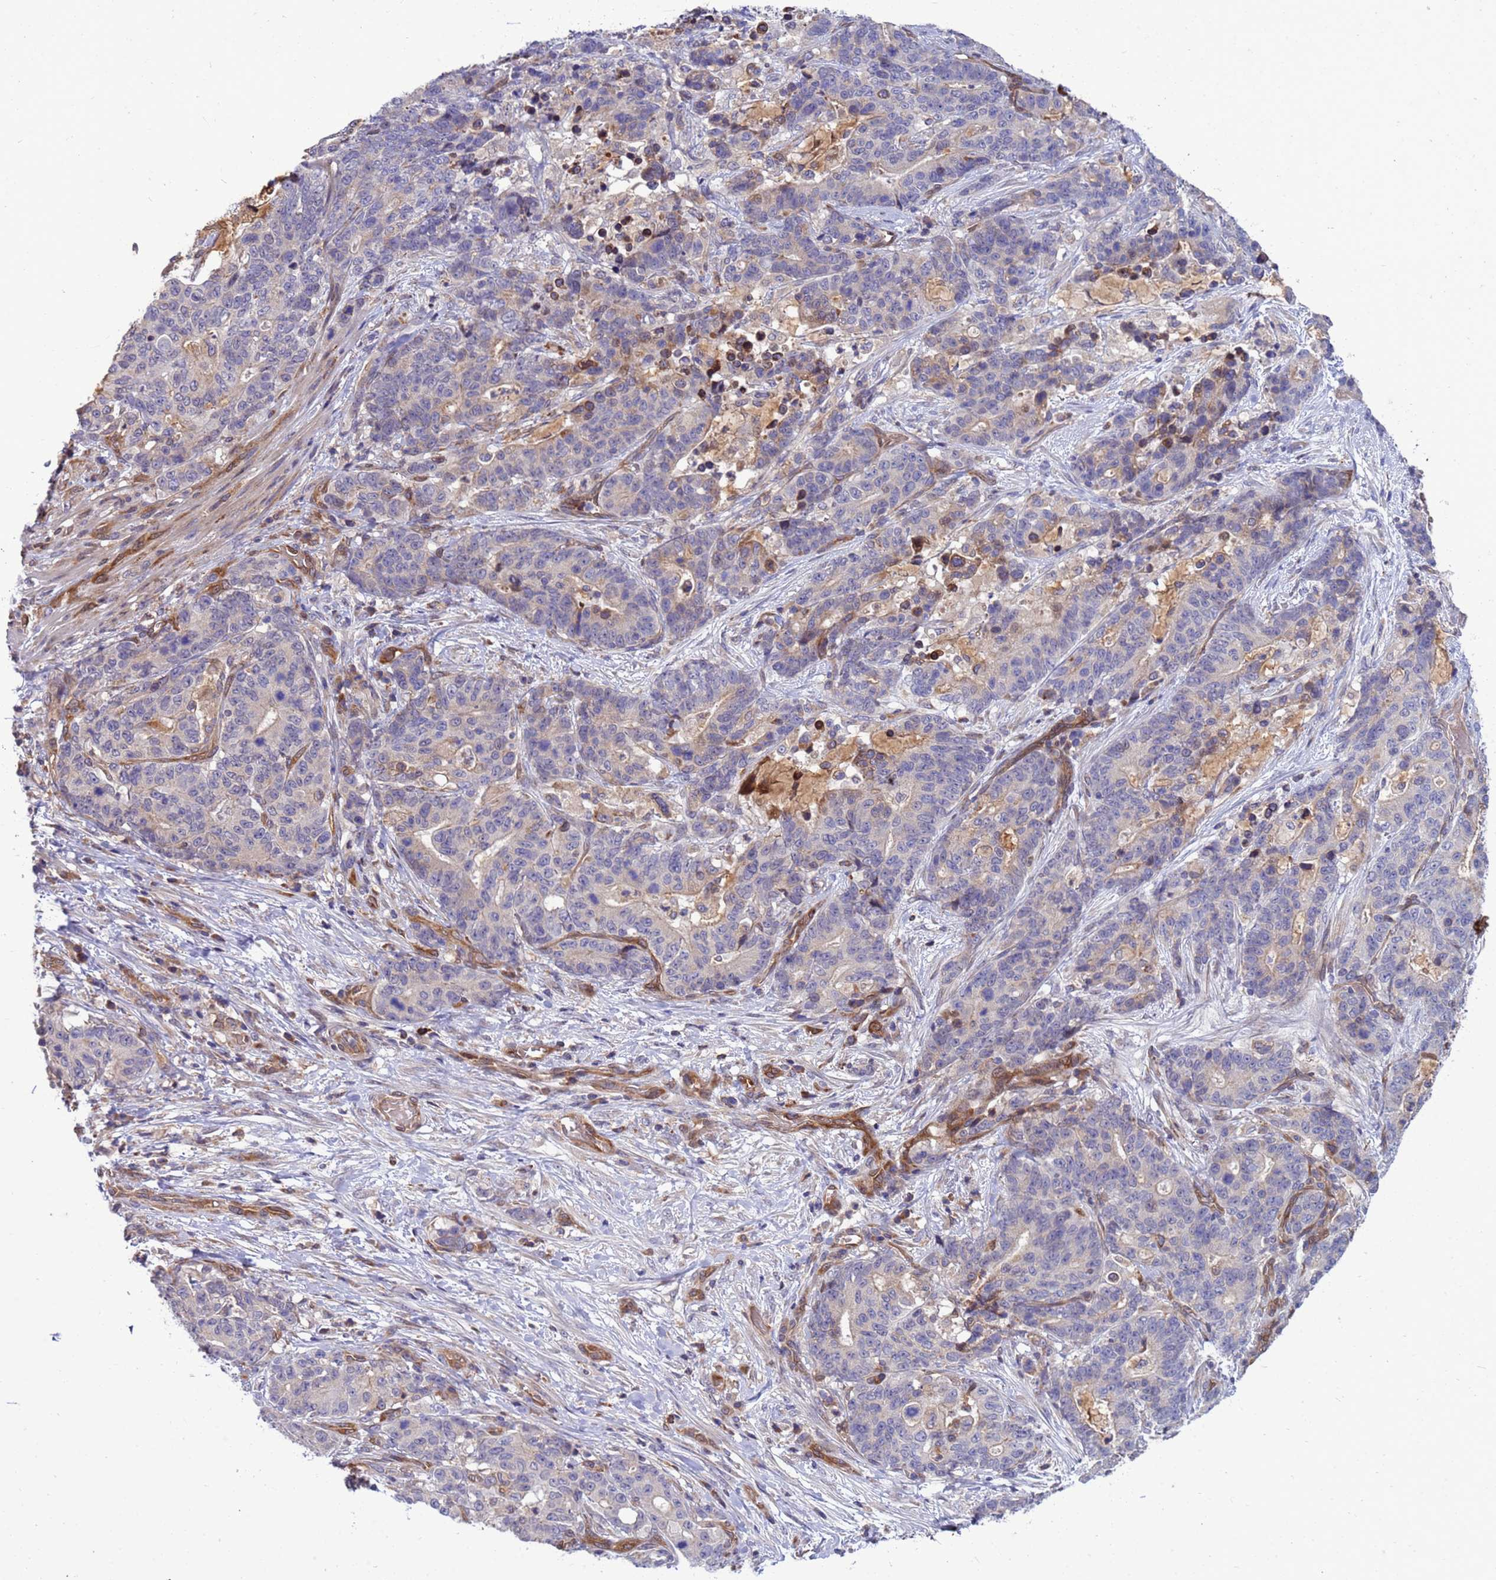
{"staining": {"intensity": "negative", "quantity": "none", "location": "none"}, "tissue": "stomach cancer", "cell_type": "Tumor cells", "image_type": "cancer", "snomed": [{"axis": "morphology", "description": "Normal tissue, NOS"}, {"axis": "morphology", "description": "Adenocarcinoma, NOS"}, {"axis": "topography", "description": "Stomach"}], "caption": "Stomach adenocarcinoma stained for a protein using IHC exhibits no positivity tumor cells.", "gene": "RAPGEF4", "patient": {"sex": "female", "age": 64}}